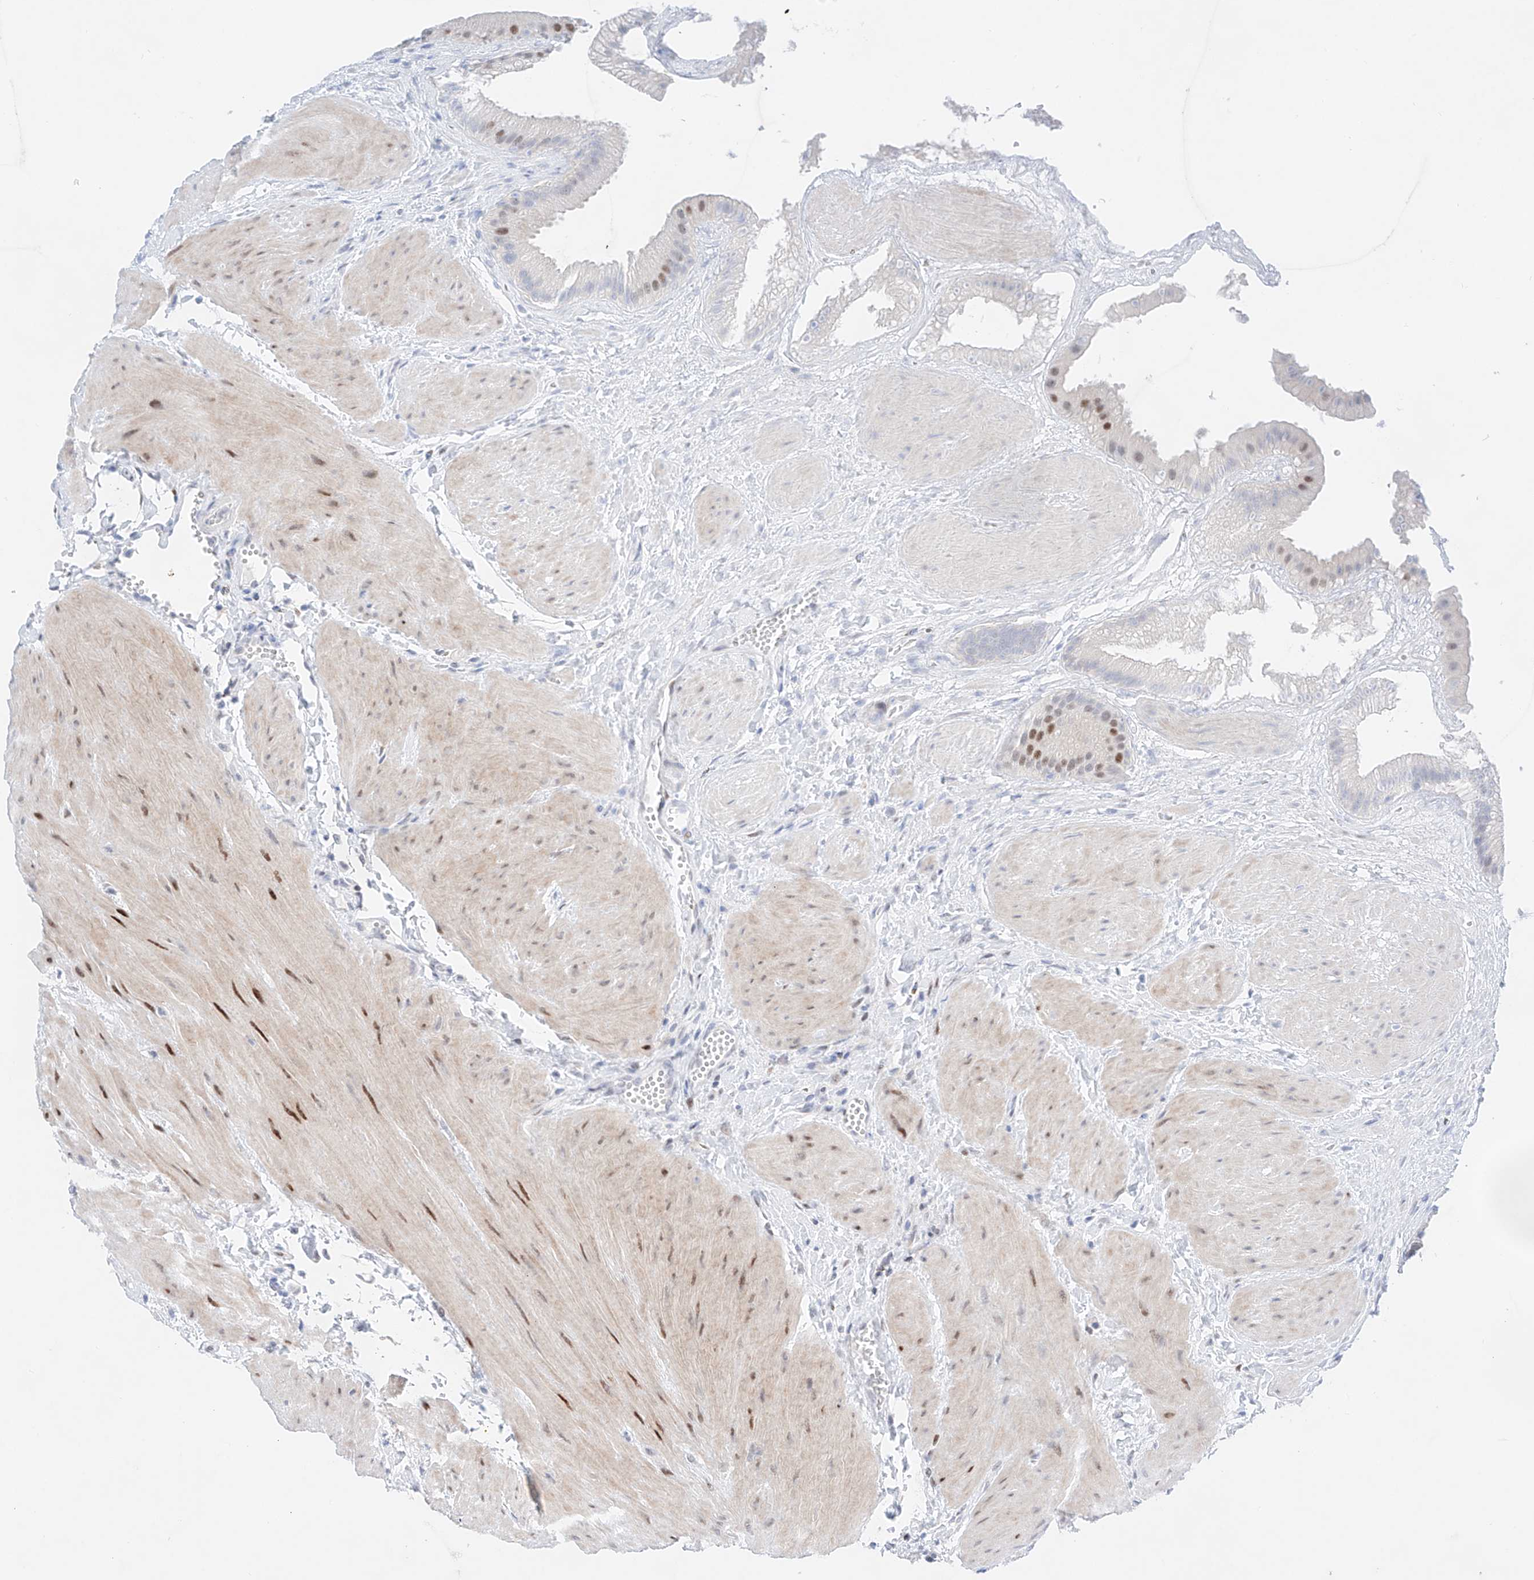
{"staining": {"intensity": "strong", "quantity": "25%-75%", "location": "cytoplasmic/membranous,nuclear"}, "tissue": "gallbladder", "cell_type": "Glandular cells", "image_type": "normal", "snomed": [{"axis": "morphology", "description": "Normal tissue, NOS"}, {"axis": "topography", "description": "Gallbladder"}], "caption": "Immunohistochemistry (IHC) (DAB (3,3'-diaminobenzidine)) staining of normal gallbladder shows strong cytoplasmic/membranous,nuclear protein staining in about 25%-75% of glandular cells.", "gene": "NT5C3B", "patient": {"sex": "male", "age": 55}}